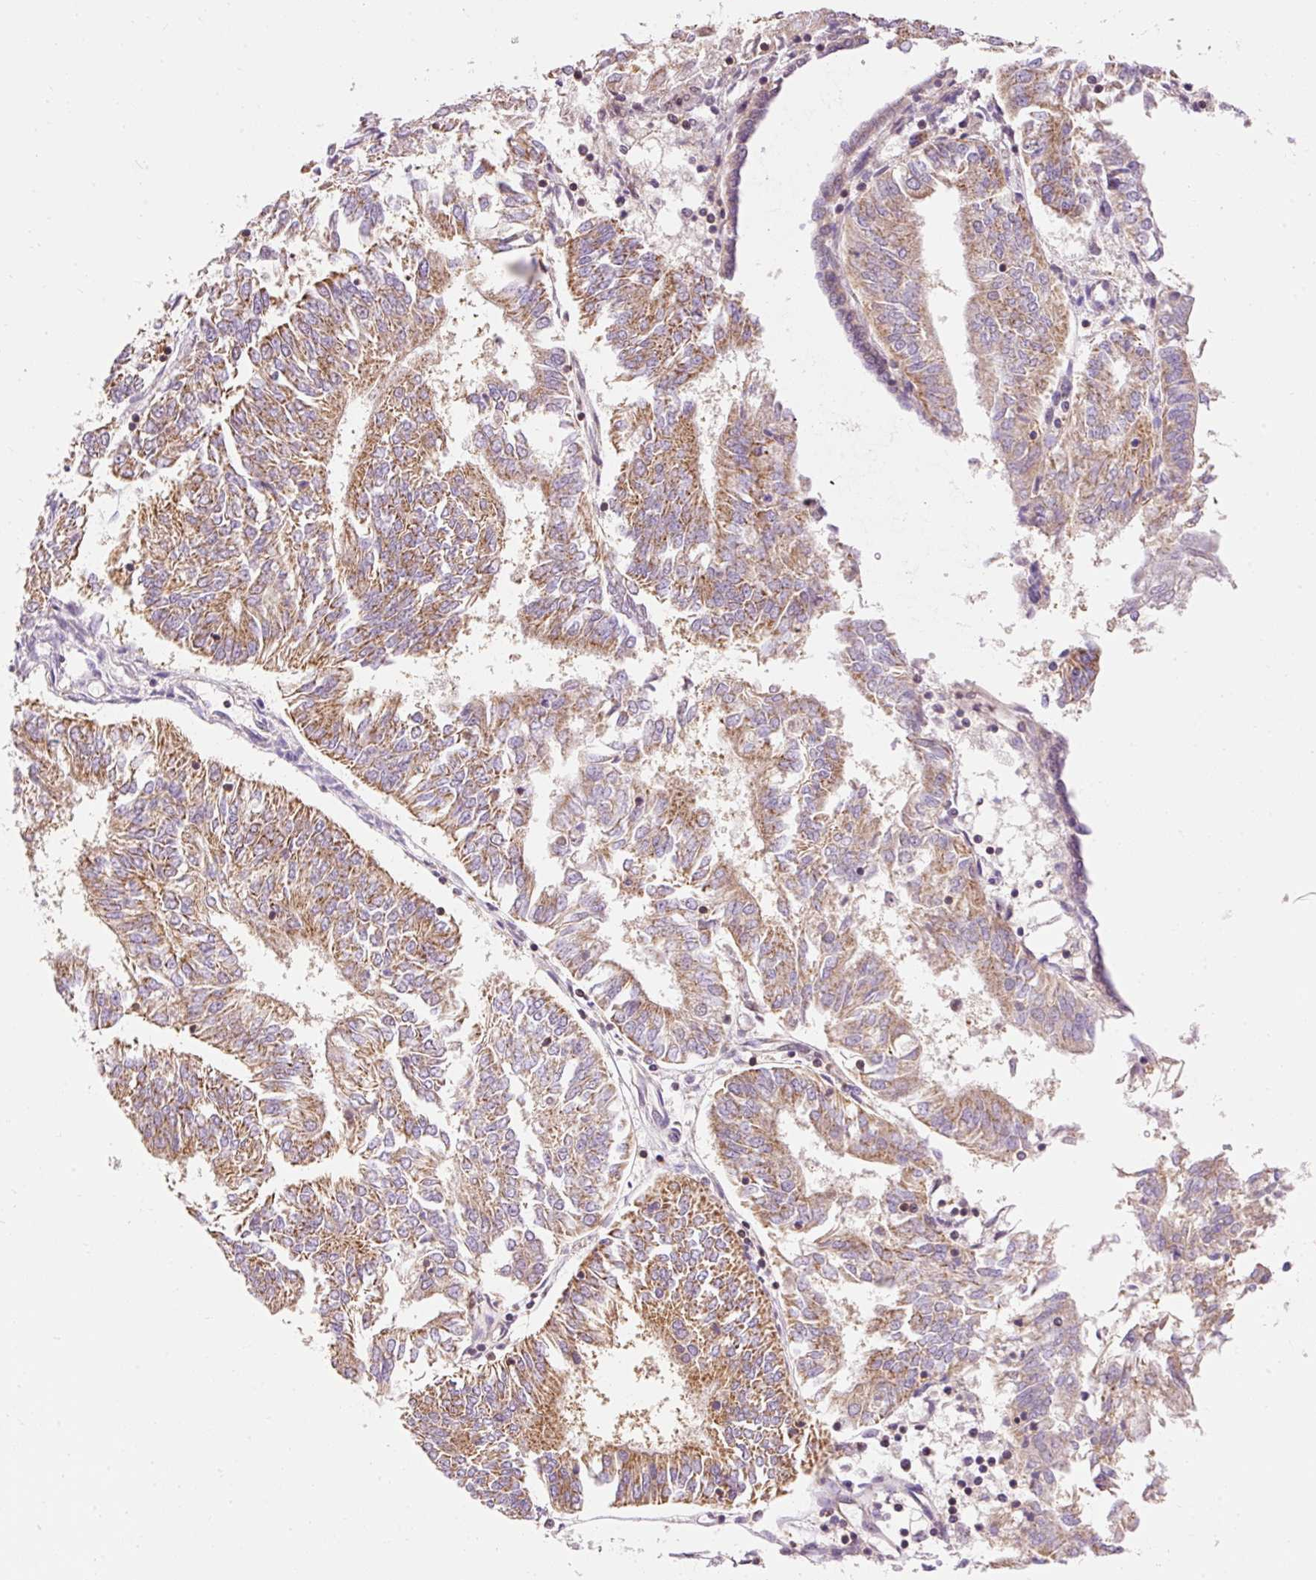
{"staining": {"intensity": "moderate", "quantity": ">75%", "location": "cytoplasmic/membranous"}, "tissue": "endometrial cancer", "cell_type": "Tumor cells", "image_type": "cancer", "snomed": [{"axis": "morphology", "description": "Adenocarcinoma, NOS"}, {"axis": "topography", "description": "Endometrium"}], "caption": "Approximately >75% of tumor cells in adenocarcinoma (endometrial) exhibit moderate cytoplasmic/membranous protein positivity as visualized by brown immunohistochemical staining.", "gene": "IMMT", "patient": {"sex": "female", "age": 58}}